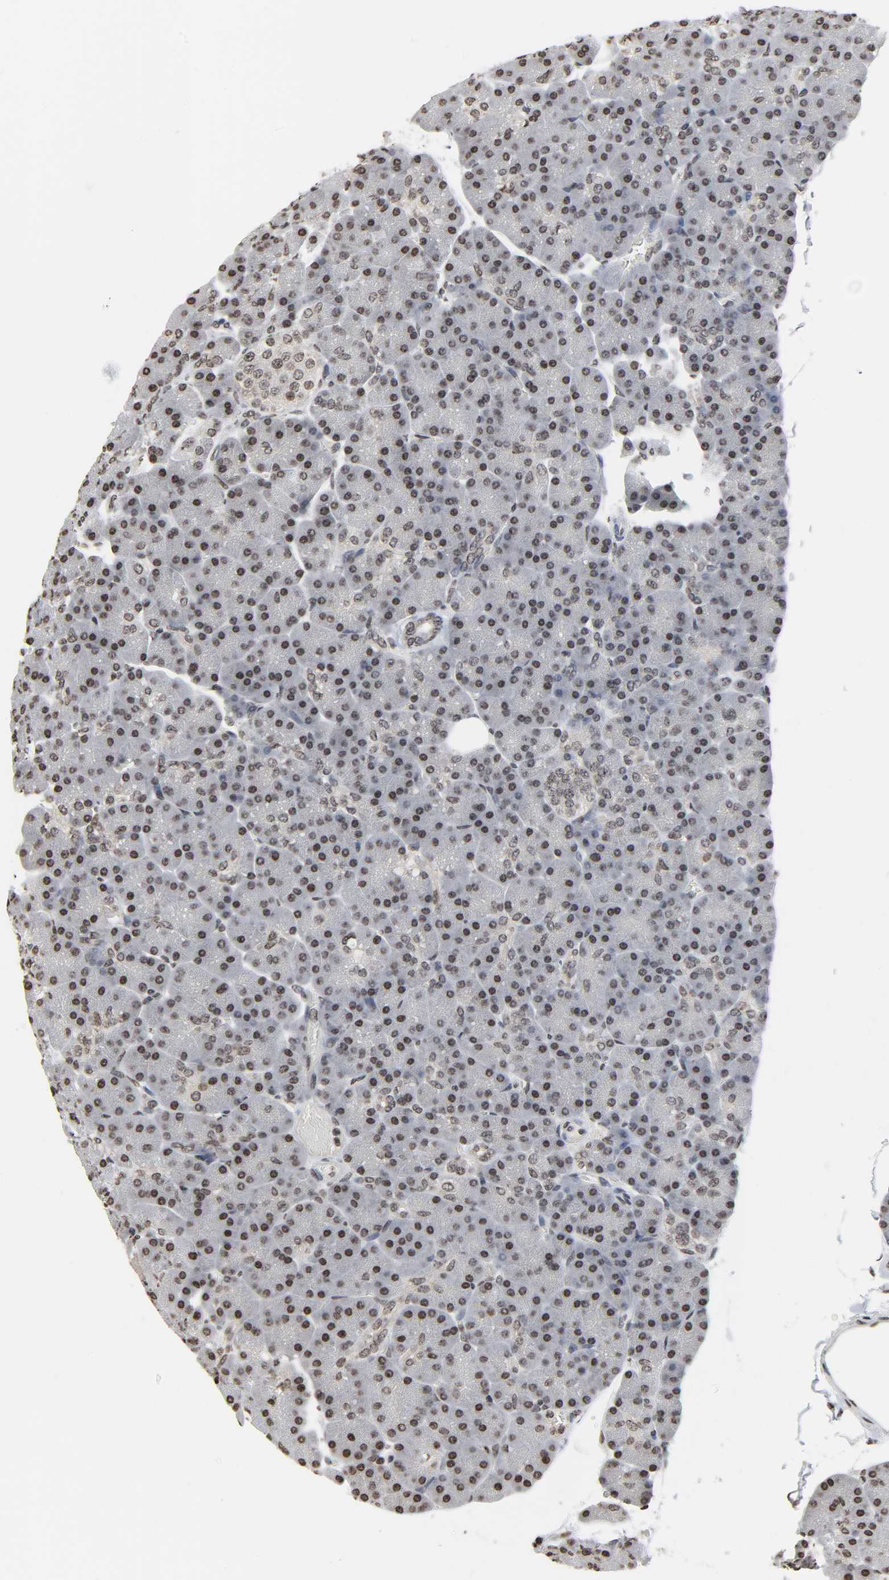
{"staining": {"intensity": "moderate", "quantity": ">75%", "location": "nuclear"}, "tissue": "pancreas", "cell_type": "Exocrine glandular cells", "image_type": "normal", "snomed": [{"axis": "morphology", "description": "Normal tissue, NOS"}, {"axis": "topography", "description": "Pancreas"}], "caption": "Pancreas stained for a protein (brown) reveals moderate nuclear positive positivity in approximately >75% of exocrine glandular cells.", "gene": "ELAVL1", "patient": {"sex": "female", "age": 43}}